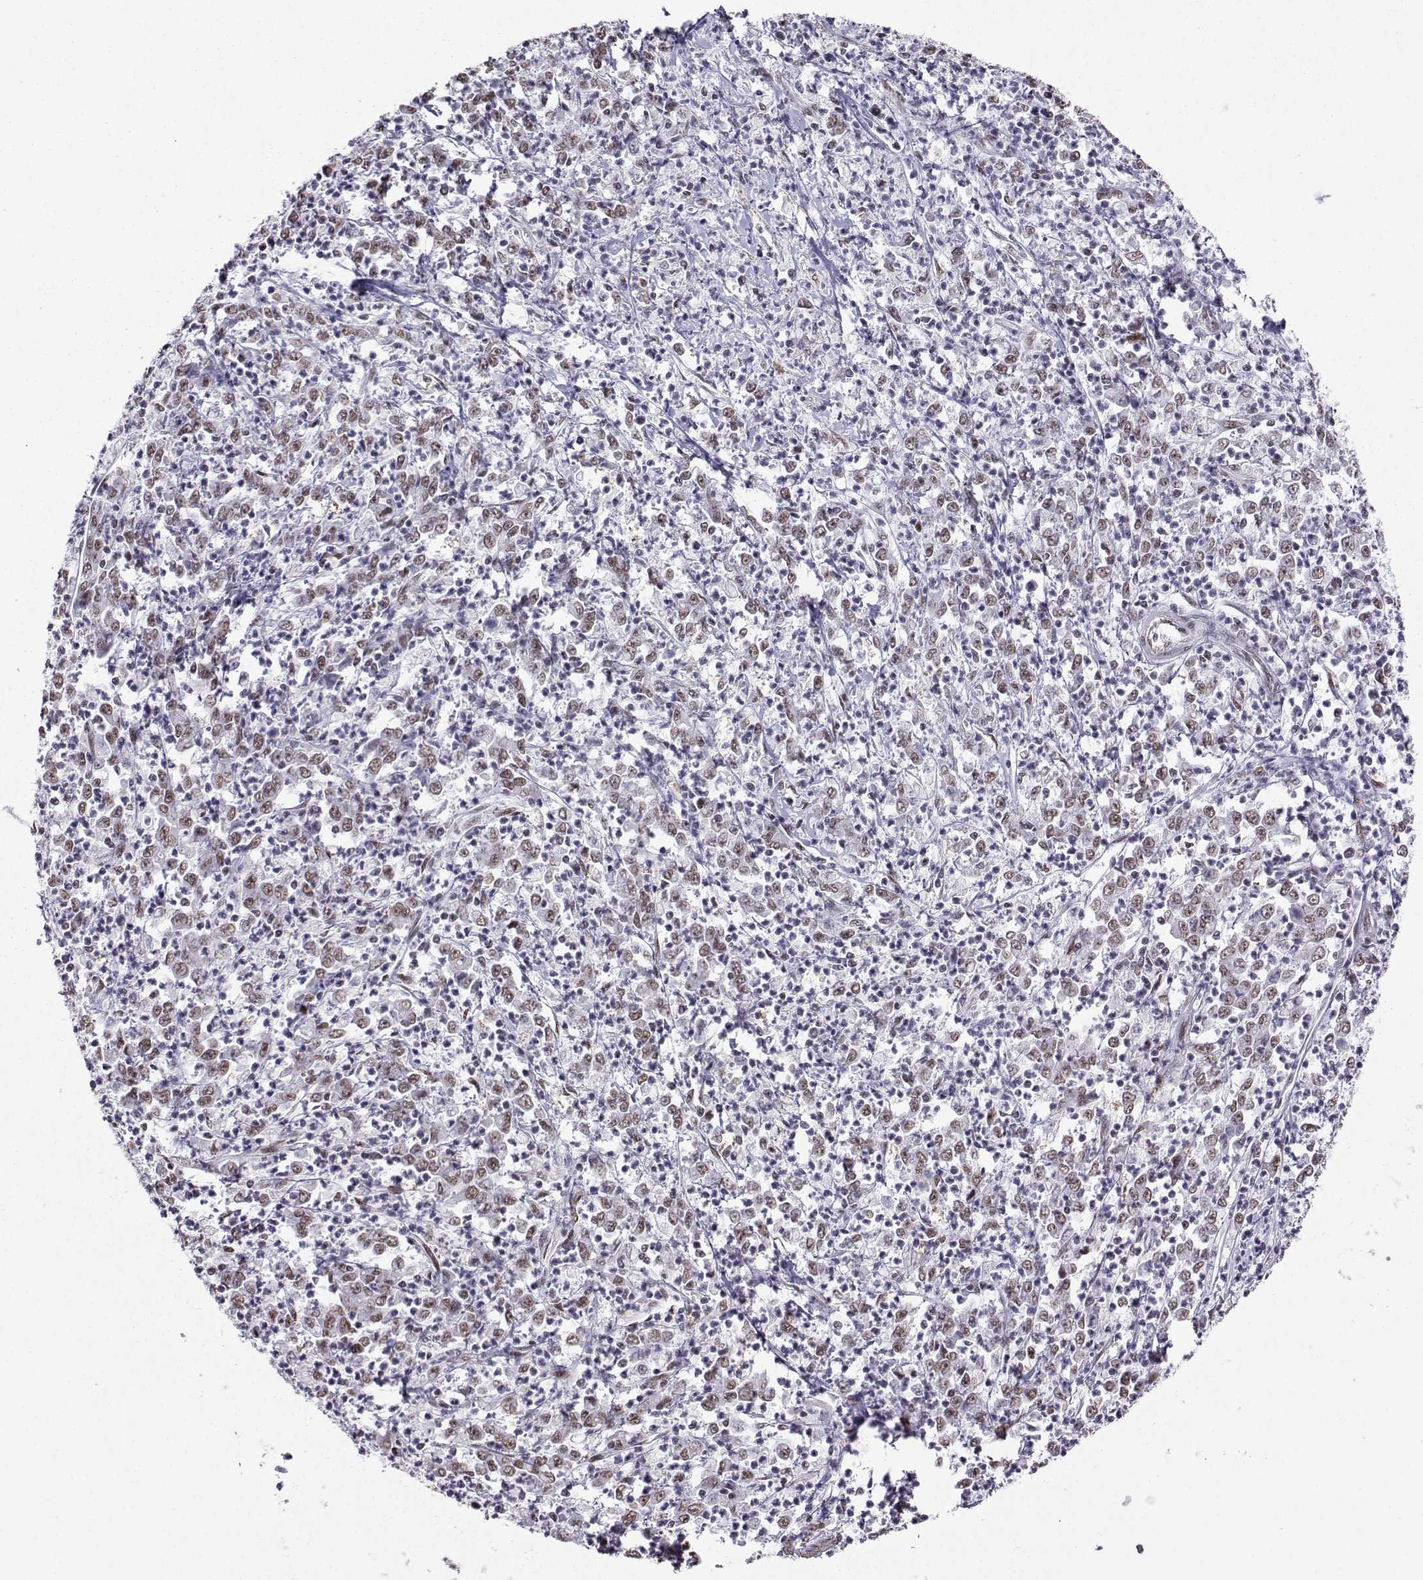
{"staining": {"intensity": "moderate", "quantity": "25%-75%", "location": "nuclear"}, "tissue": "stomach cancer", "cell_type": "Tumor cells", "image_type": "cancer", "snomed": [{"axis": "morphology", "description": "Adenocarcinoma, NOS"}, {"axis": "topography", "description": "Stomach, lower"}], "caption": "The micrograph exhibits a brown stain indicating the presence of a protein in the nuclear of tumor cells in stomach cancer.", "gene": "CCNK", "patient": {"sex": "female", "age": 71}}